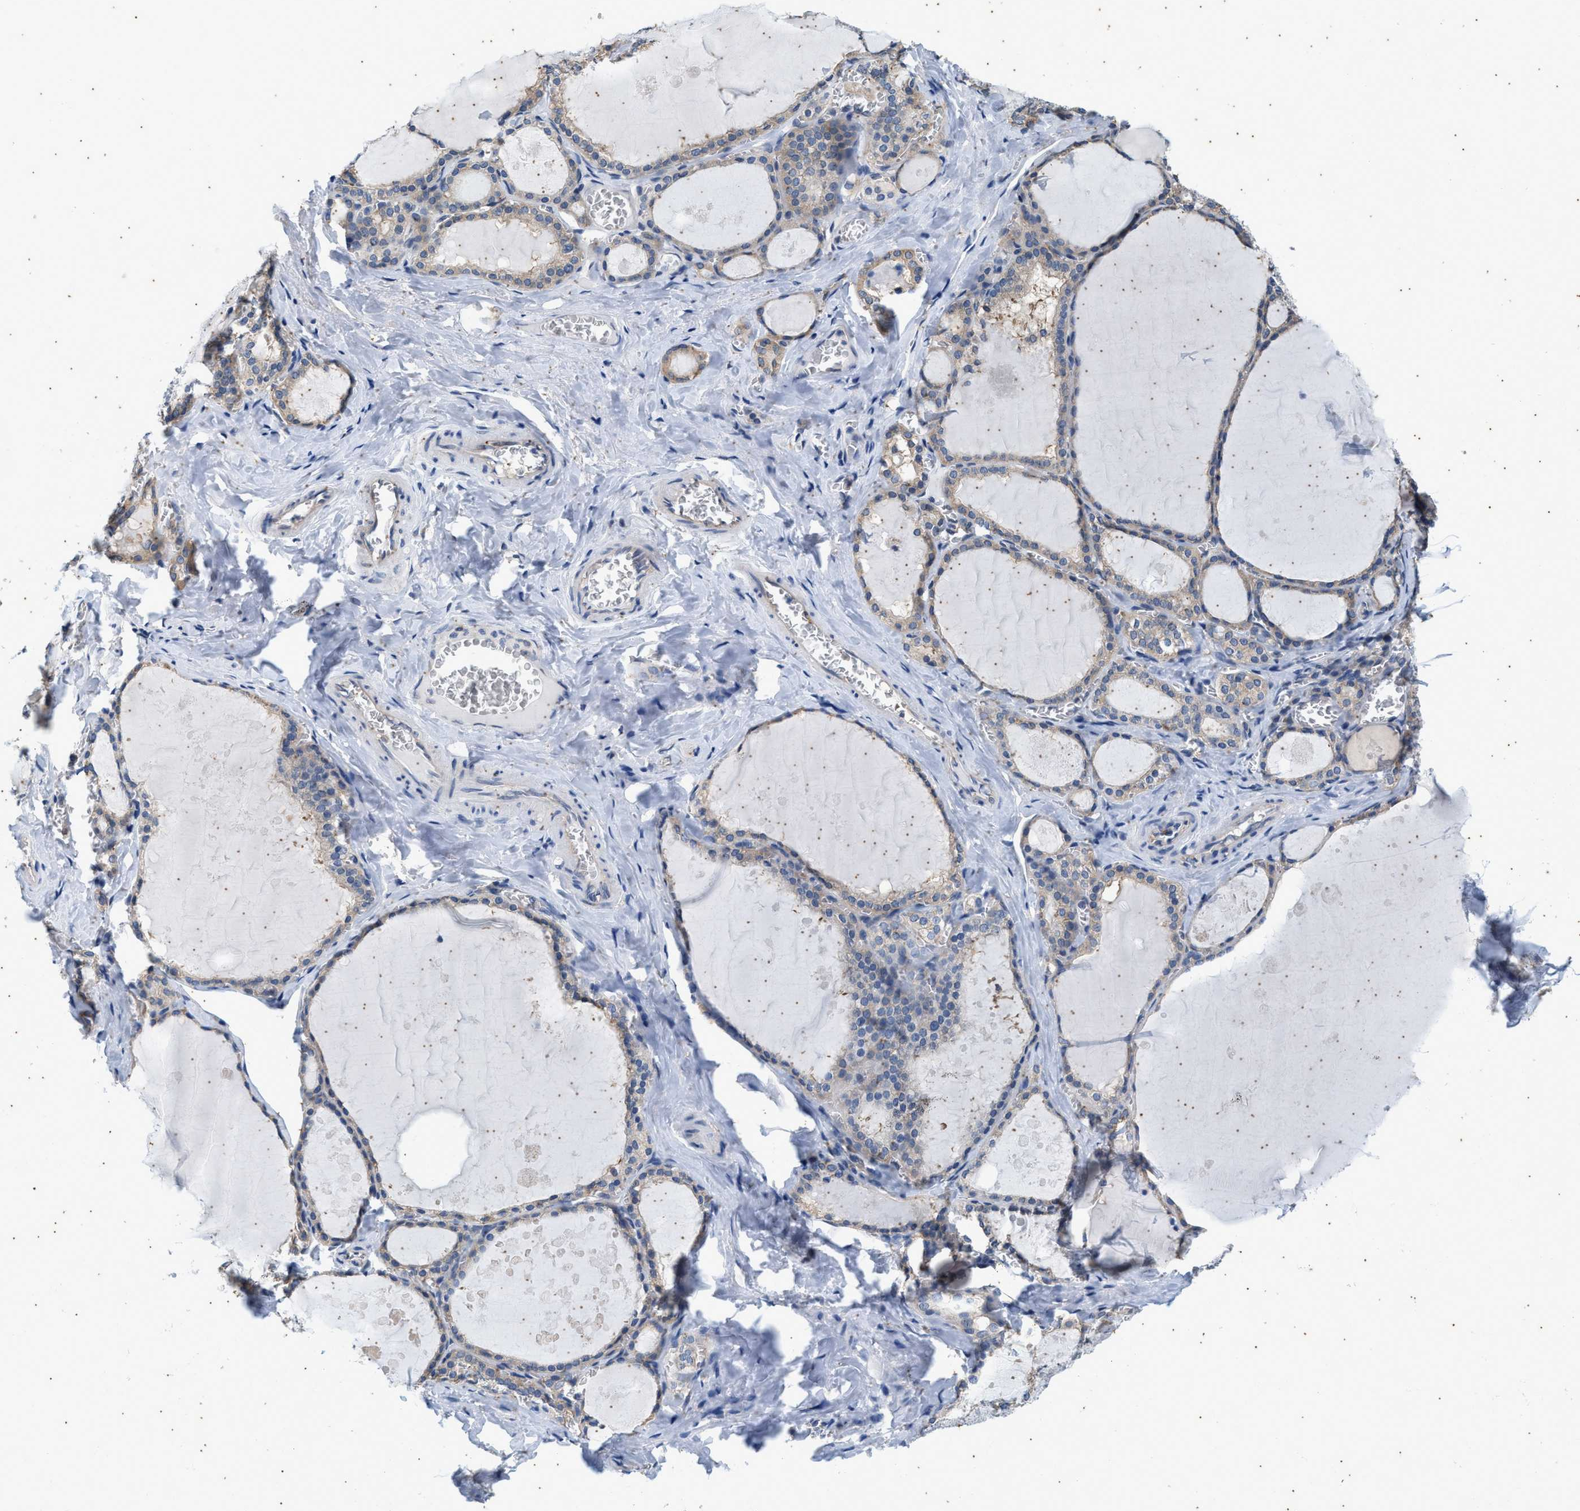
{"staining": {"intensity": "weak", "quantity": "<25%", "location": "cytoplasmic/membranous"}, "tissue": "thyroid gland", "cell_type": "Glandular cells", "image_type": "normal", "snomed": [{"axis": "morphology", "description": "Normal tissue, NOS"}, {"axis": "topography", "description": "Thyroid gland"}], "caption": "DAB immunohistochemical staining of benign thyroid gland demonstrates no significant expression in glandular cells. Nuclei are stained in blue.", "gene": "COX19", "patient": {"sex": "male", "age": 56}}